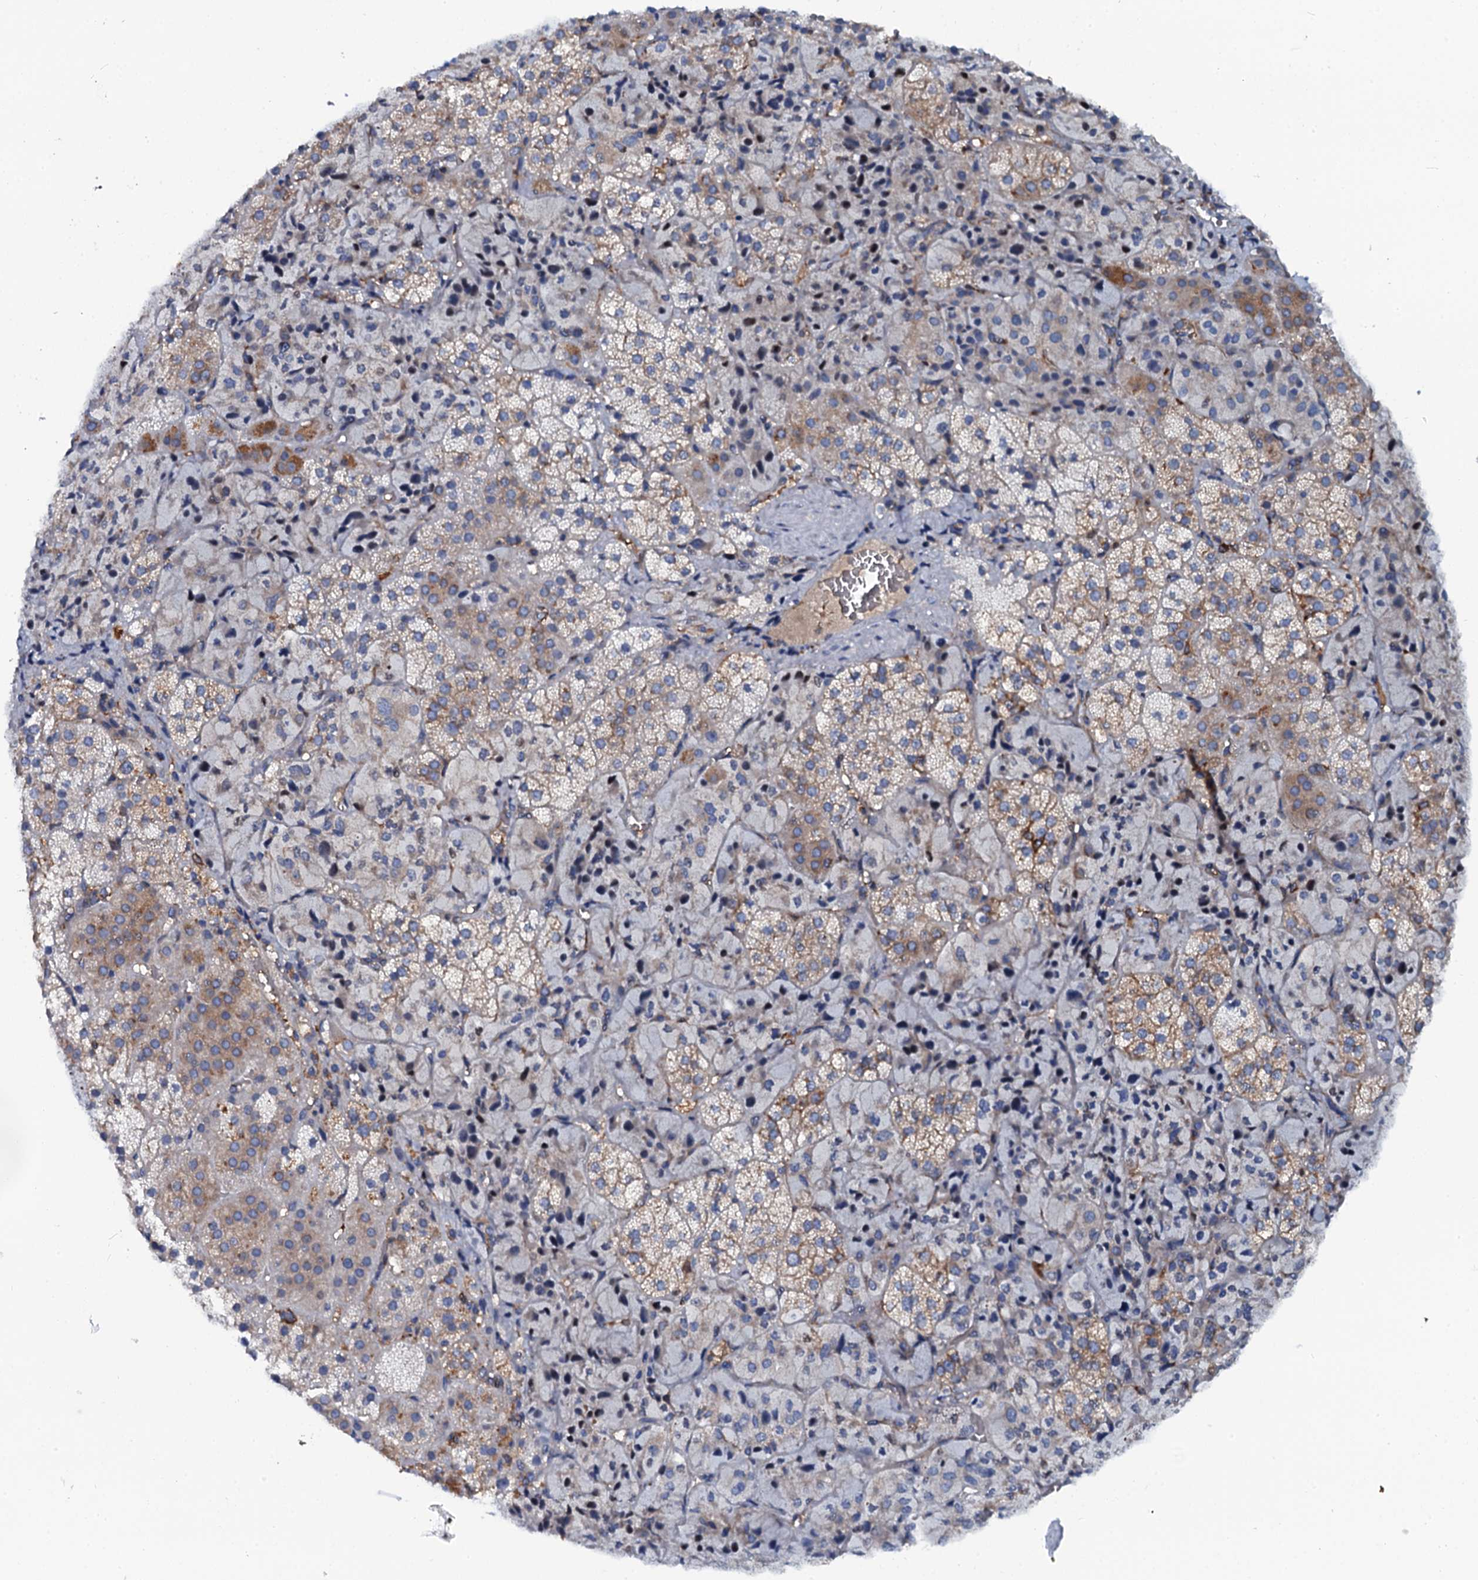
{"staining": {"intensity": "moderate", "quantity": "25%-75%", "location": "cytoplasmic/membranous"}, "tissue": "adrenal gland", "cell_type": "Glandular cells", "image_type": "normal", "snomed": [{"axis": "morphology", "description": "Normal tissue, NOS"}, {"axis": "topography", "description": "Adrenal gland"}], "caption": "Immunohistochemistry staining of normal adrenal gland, which exhibits medium levels of moderate cytoplasmic/membranous staining in about 25%-75% of glandular cells indicating moderate cytoplasmic/membranous protein staining. The staining was performed using DAB (3,3'-diaminobenzidine) (brown) for protein detection and nuclei were counterstained in hematoxylin (blue).", "gene": "OTOL1", "patient": {"sex": "female", "age": 44}}